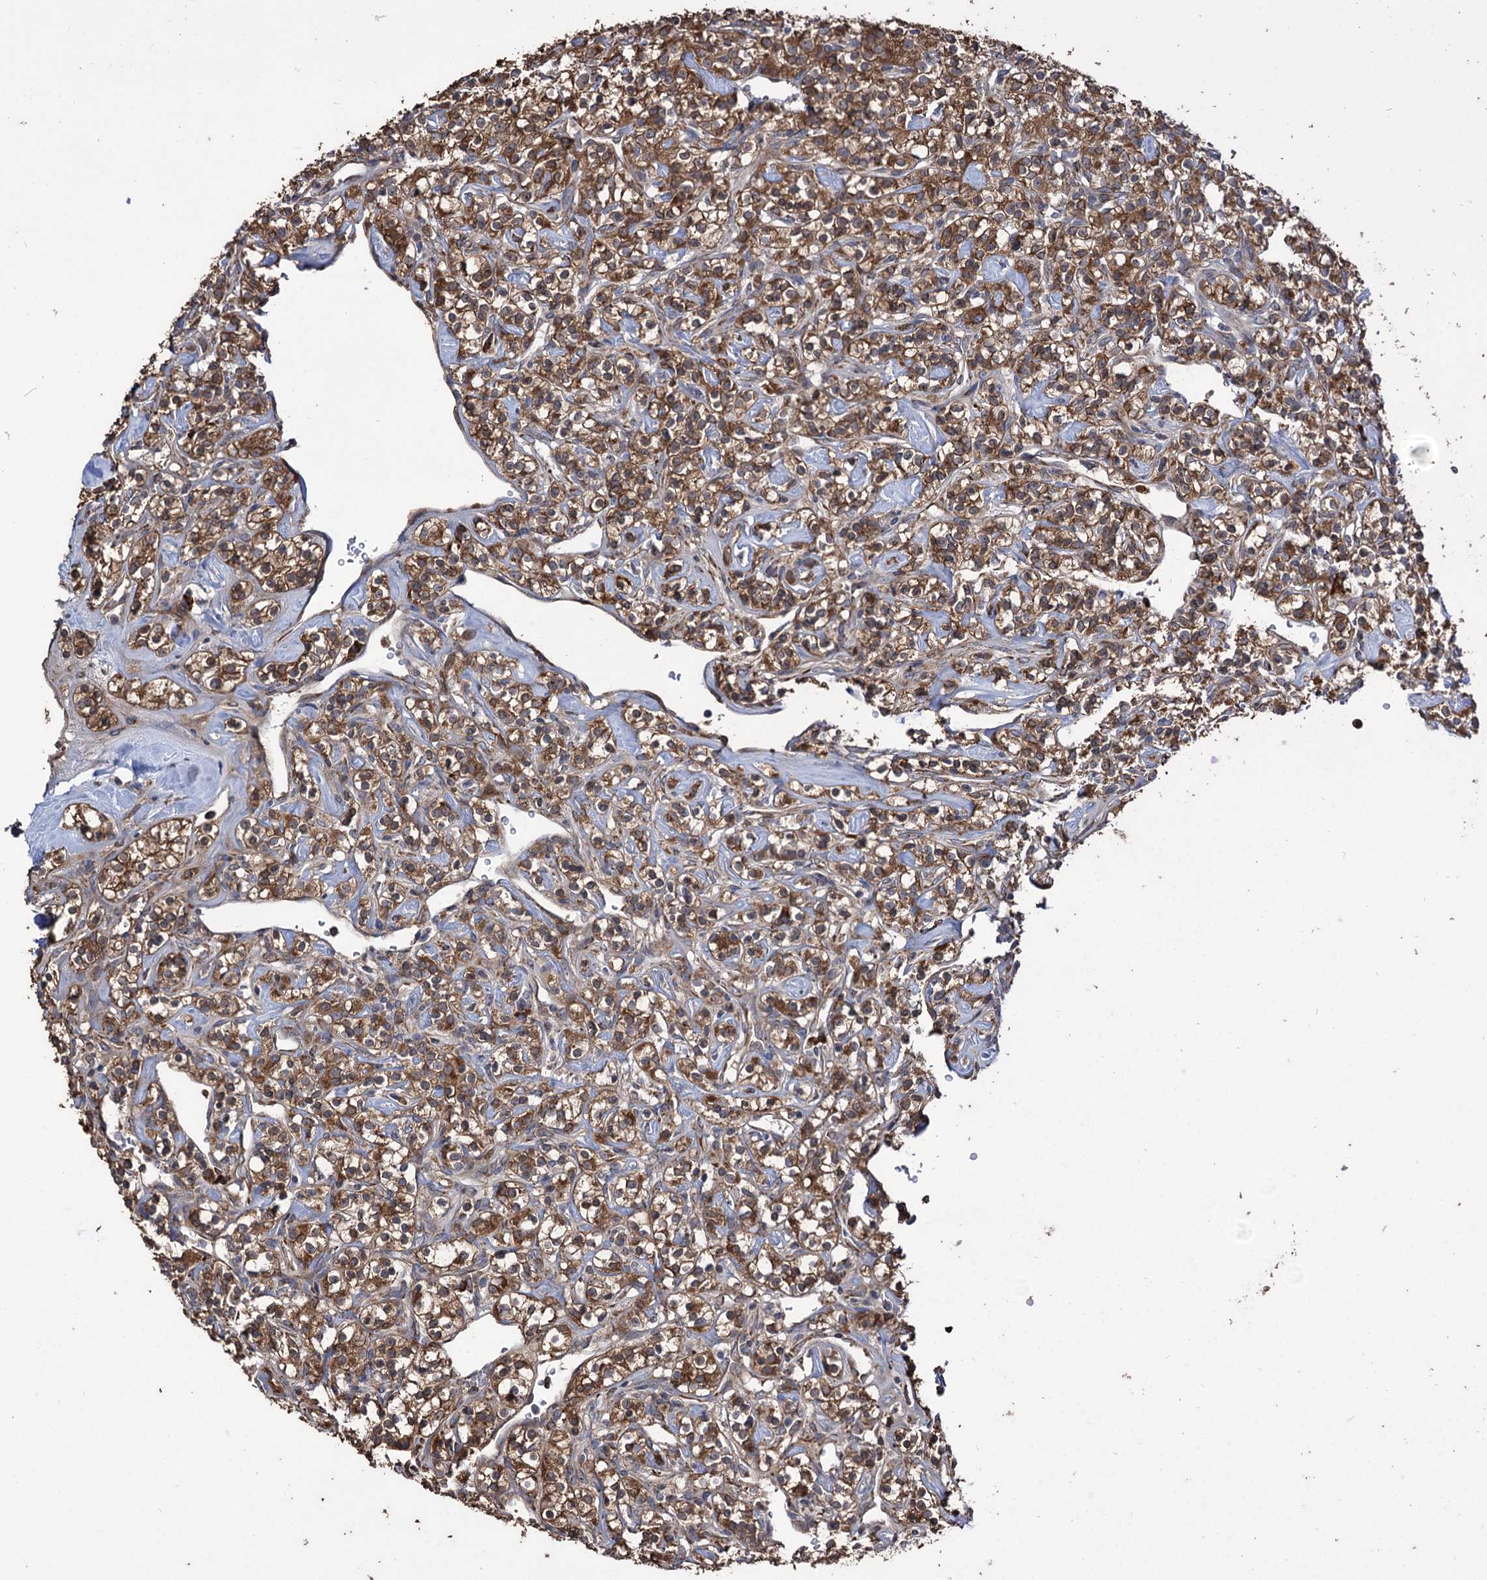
{"staining": {"intensity": "strong", "quantity": ">75%", "location": "cytoplasmic/membranous"}, "tissue": "renal cancer", "cell_type": "Tumor cells", "image_type": "cancer", "snomed": [{"axis": "morphology", "description": "Adenocarcinoma, NOS"}, {"axis": "topography", "description": "Kidney"}], "caption": "Immunohistochemistry (IHC) micrograph of human adenocarcinoma (renal) stained for a protein (brown), which demonstrates high levels of strong cytoplasmic/membranous positivity in approximately >75% of tumor cells.", "gene": "CDAN1", "patient": {"sex": "male", "age": 77}}